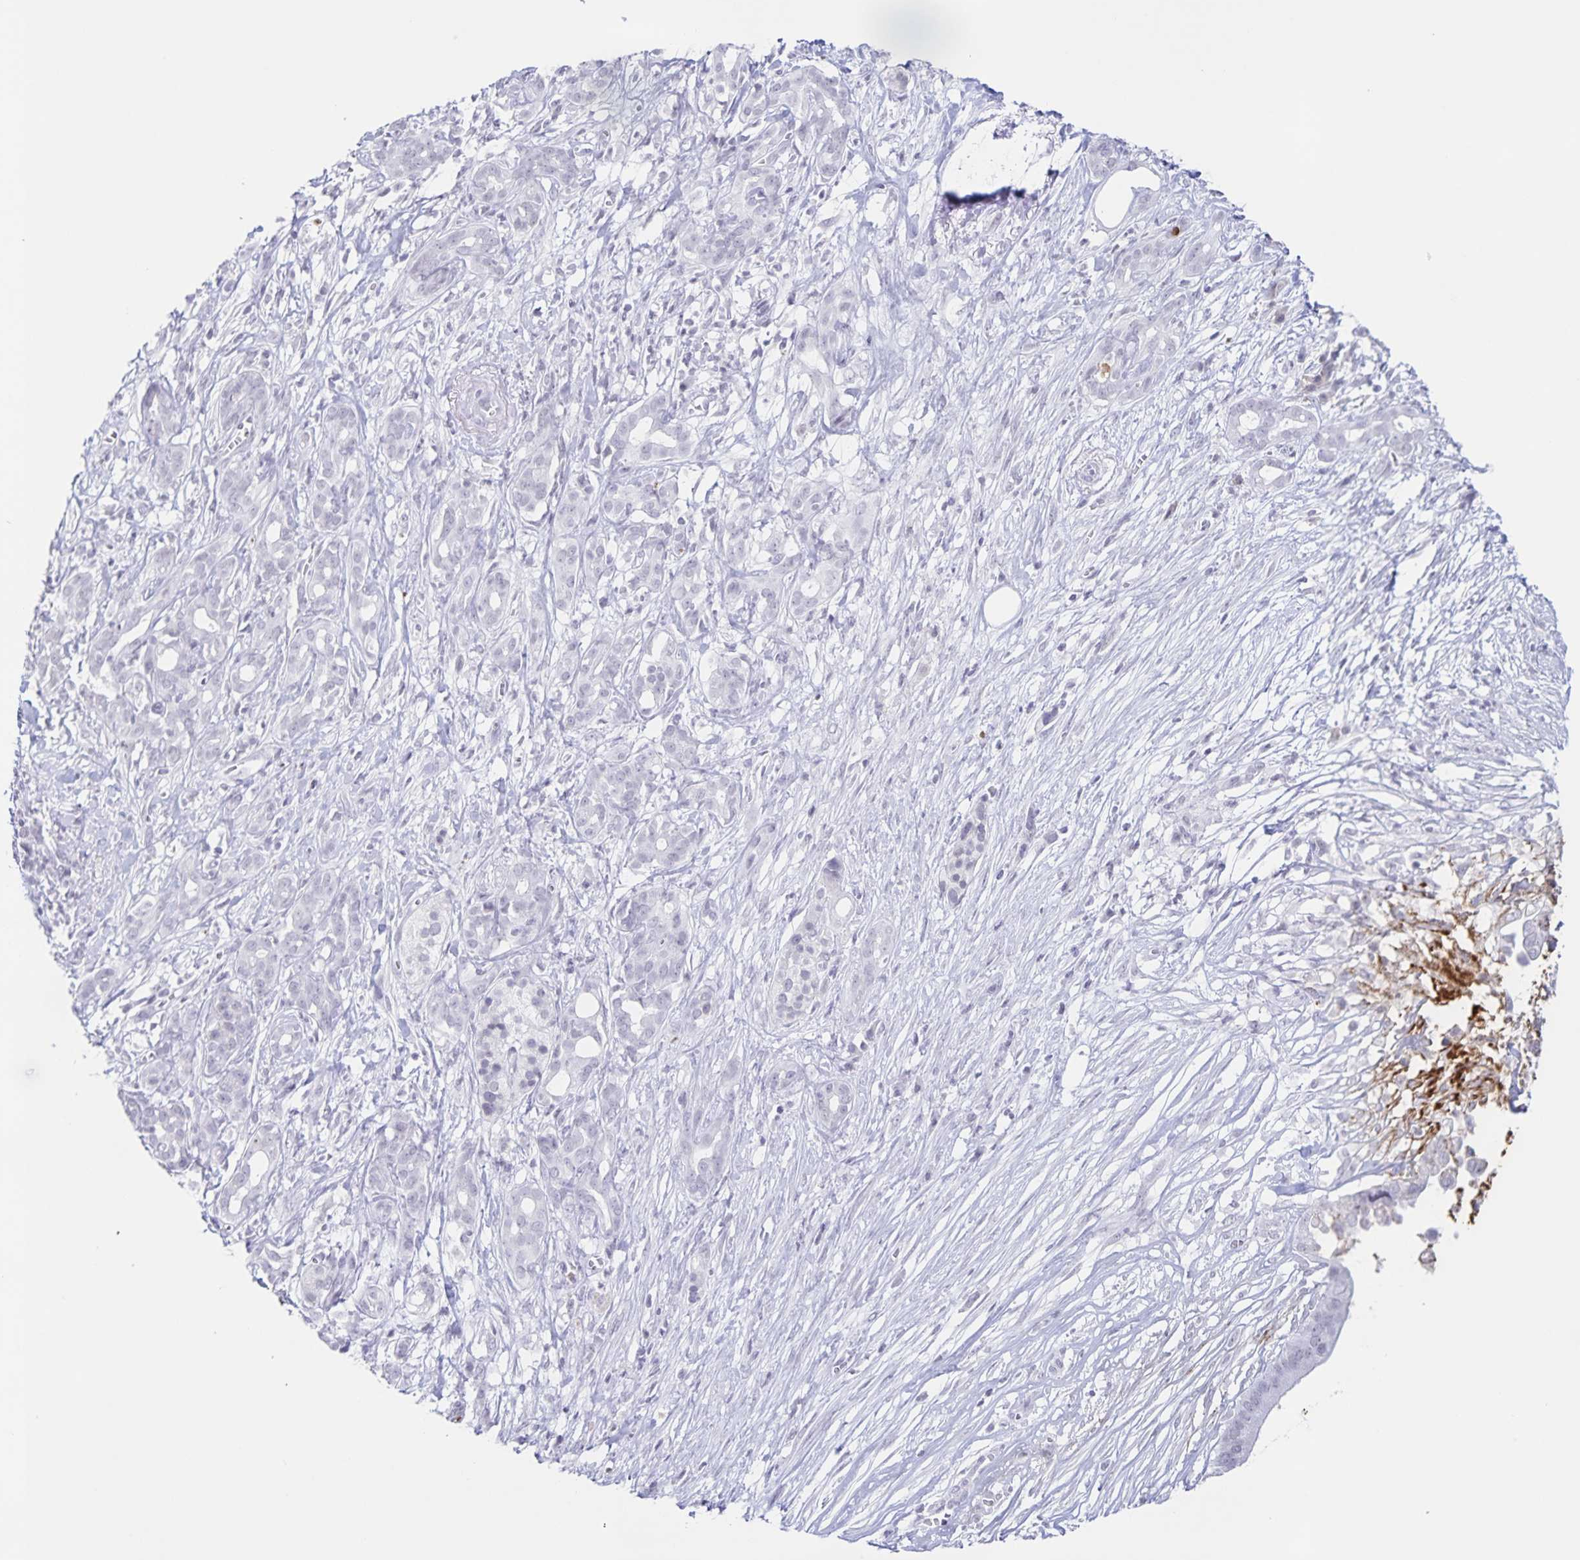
{"staining": {"intensity": "negative", "quantity": "none", "location": "none"}, "tissue": "pancreatic cancer", "cell_type": "Tumor cells", "image_type": "cancer", "snomed": [{"axis": "morphology", "description": "Adenocarcinoma, NOS"}, {"axis": "topography", "description": "Pancreas"}], "caption": "Tumor cells show no significant protein positivity in pancreatic adenocarcinoma.", "gene": "LCE6A", "patient": {"sex": "male", "age": 61}}